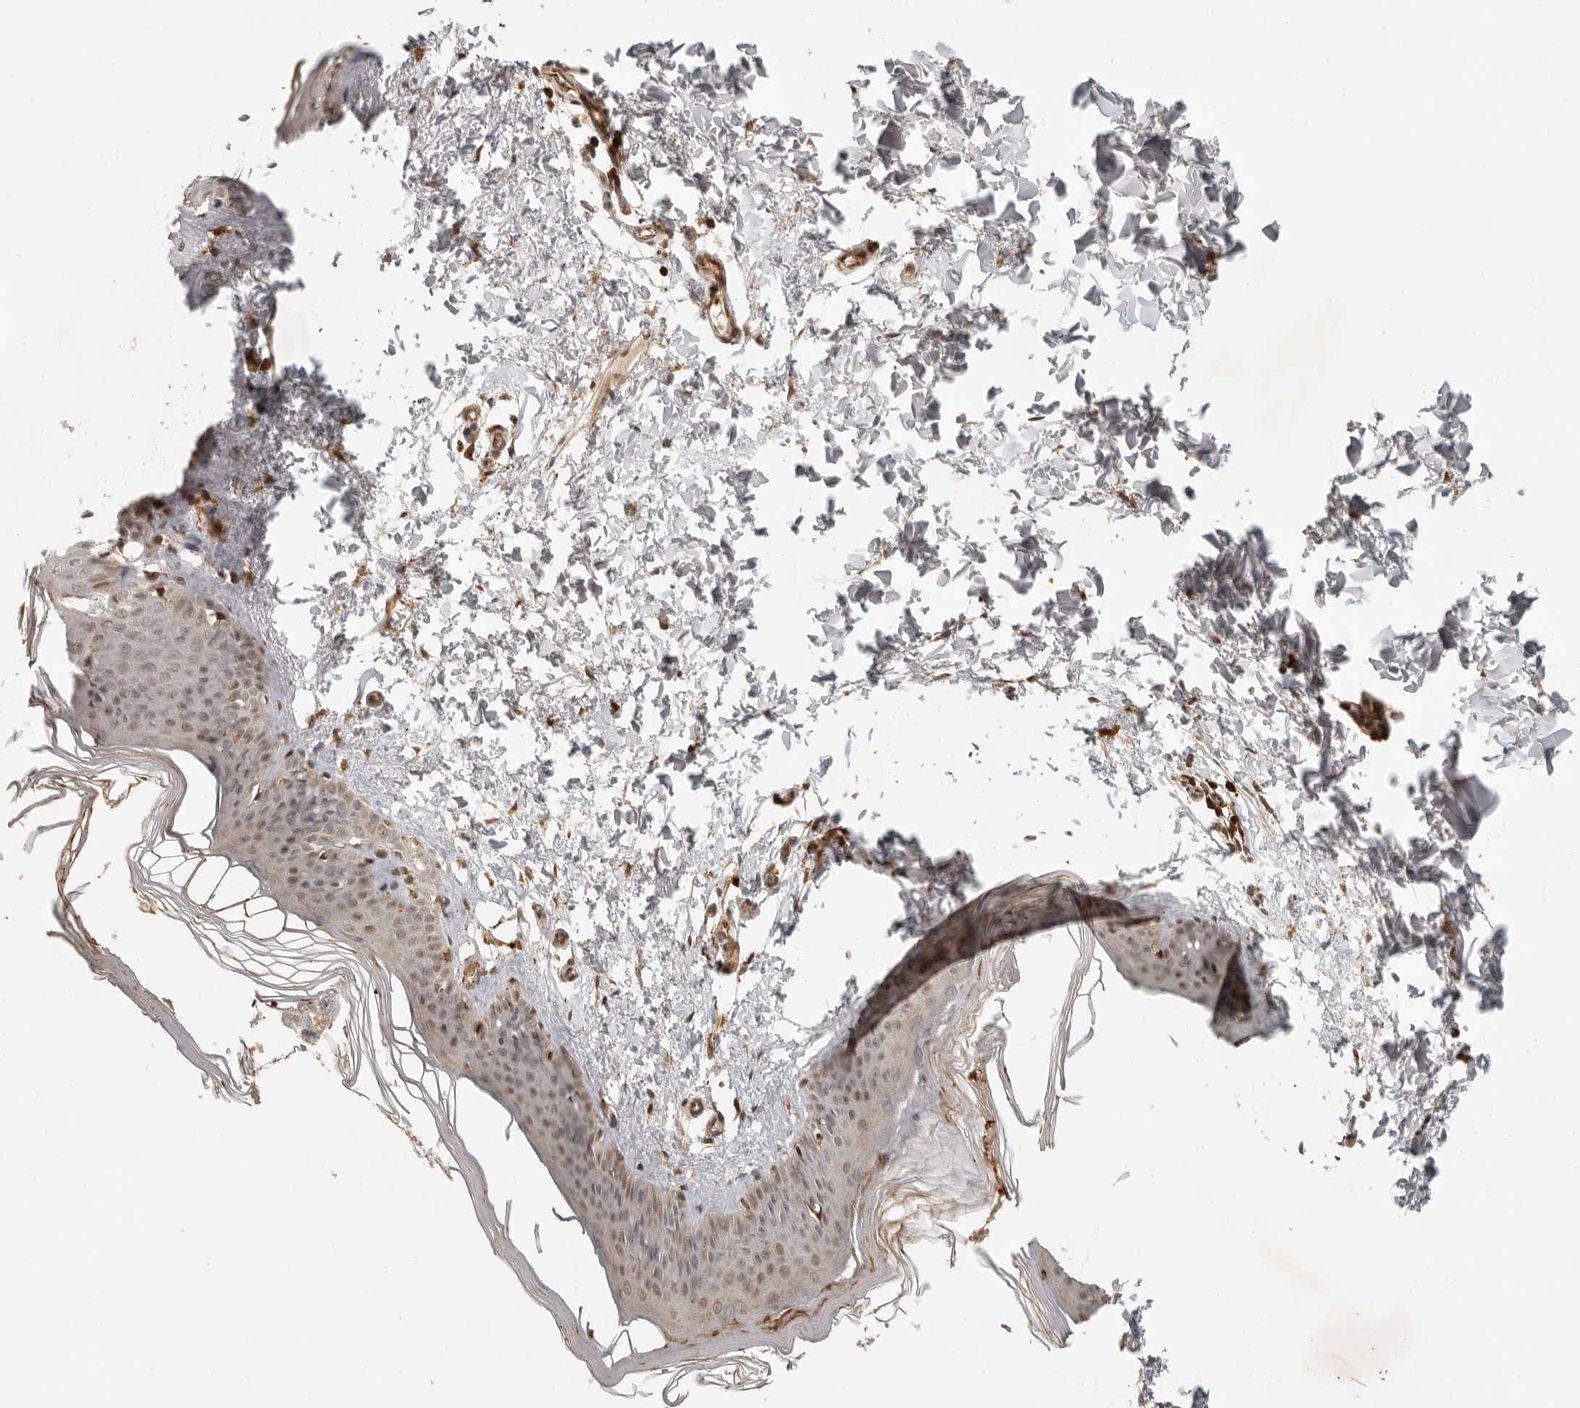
{"staining": {"intensity": "moderate", "quantity": ">75%", "location": "cytoplasmic/membranous,nuclear"}, "tissue": "skin", "cell_type": "Fibroblasts", "image_type": "normal", "snomed": [{"axis": "morphology", "description": "Normal tissue, NOS"}, {"axis": "topography", "description": "Skin"}], "caption": "Moderate cytoplasmic/membranous,nuclear protein staining is appreciated in approximately >75% of fibroblasts in skin.", "gene": "AHDC1", "patient": {"sex": "female", "age": 27}}